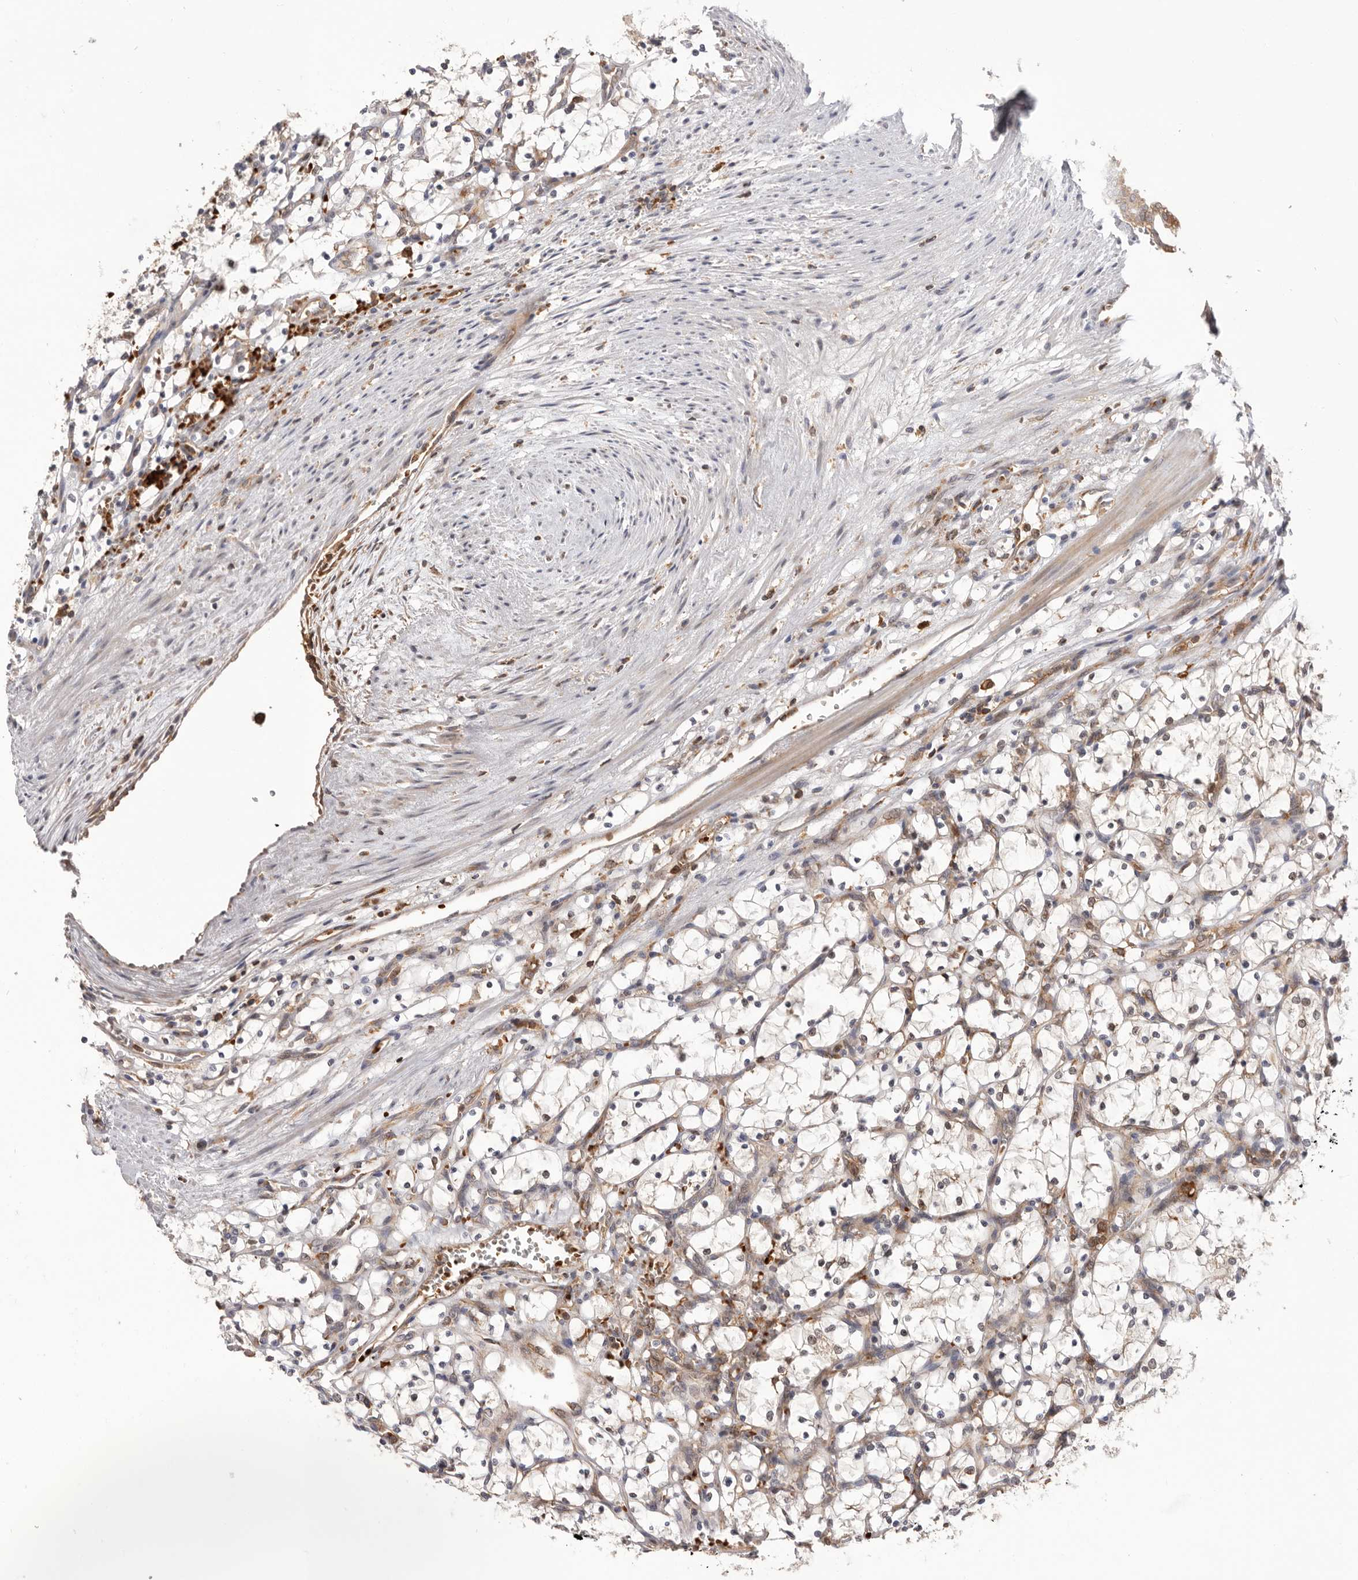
{"staining": {"intensity": "negative", "quantity": "none", "location": "none"}, "tissue": "renal cancer", "cell_type": "Tumor cells", "image_type": "cancer", "snomed": [{"axis": "morphology", "description": "Adenocarcinoma, NOS"}, {"axis": "topography", "description": "Kidney"}], "caption": "Immunohistochemical staining of human renal cancer (adenocarcinoma) shows no significant expression in tumor cells.", "gene": "RNF213", "patient": {"sex": "female", "age": 69}}